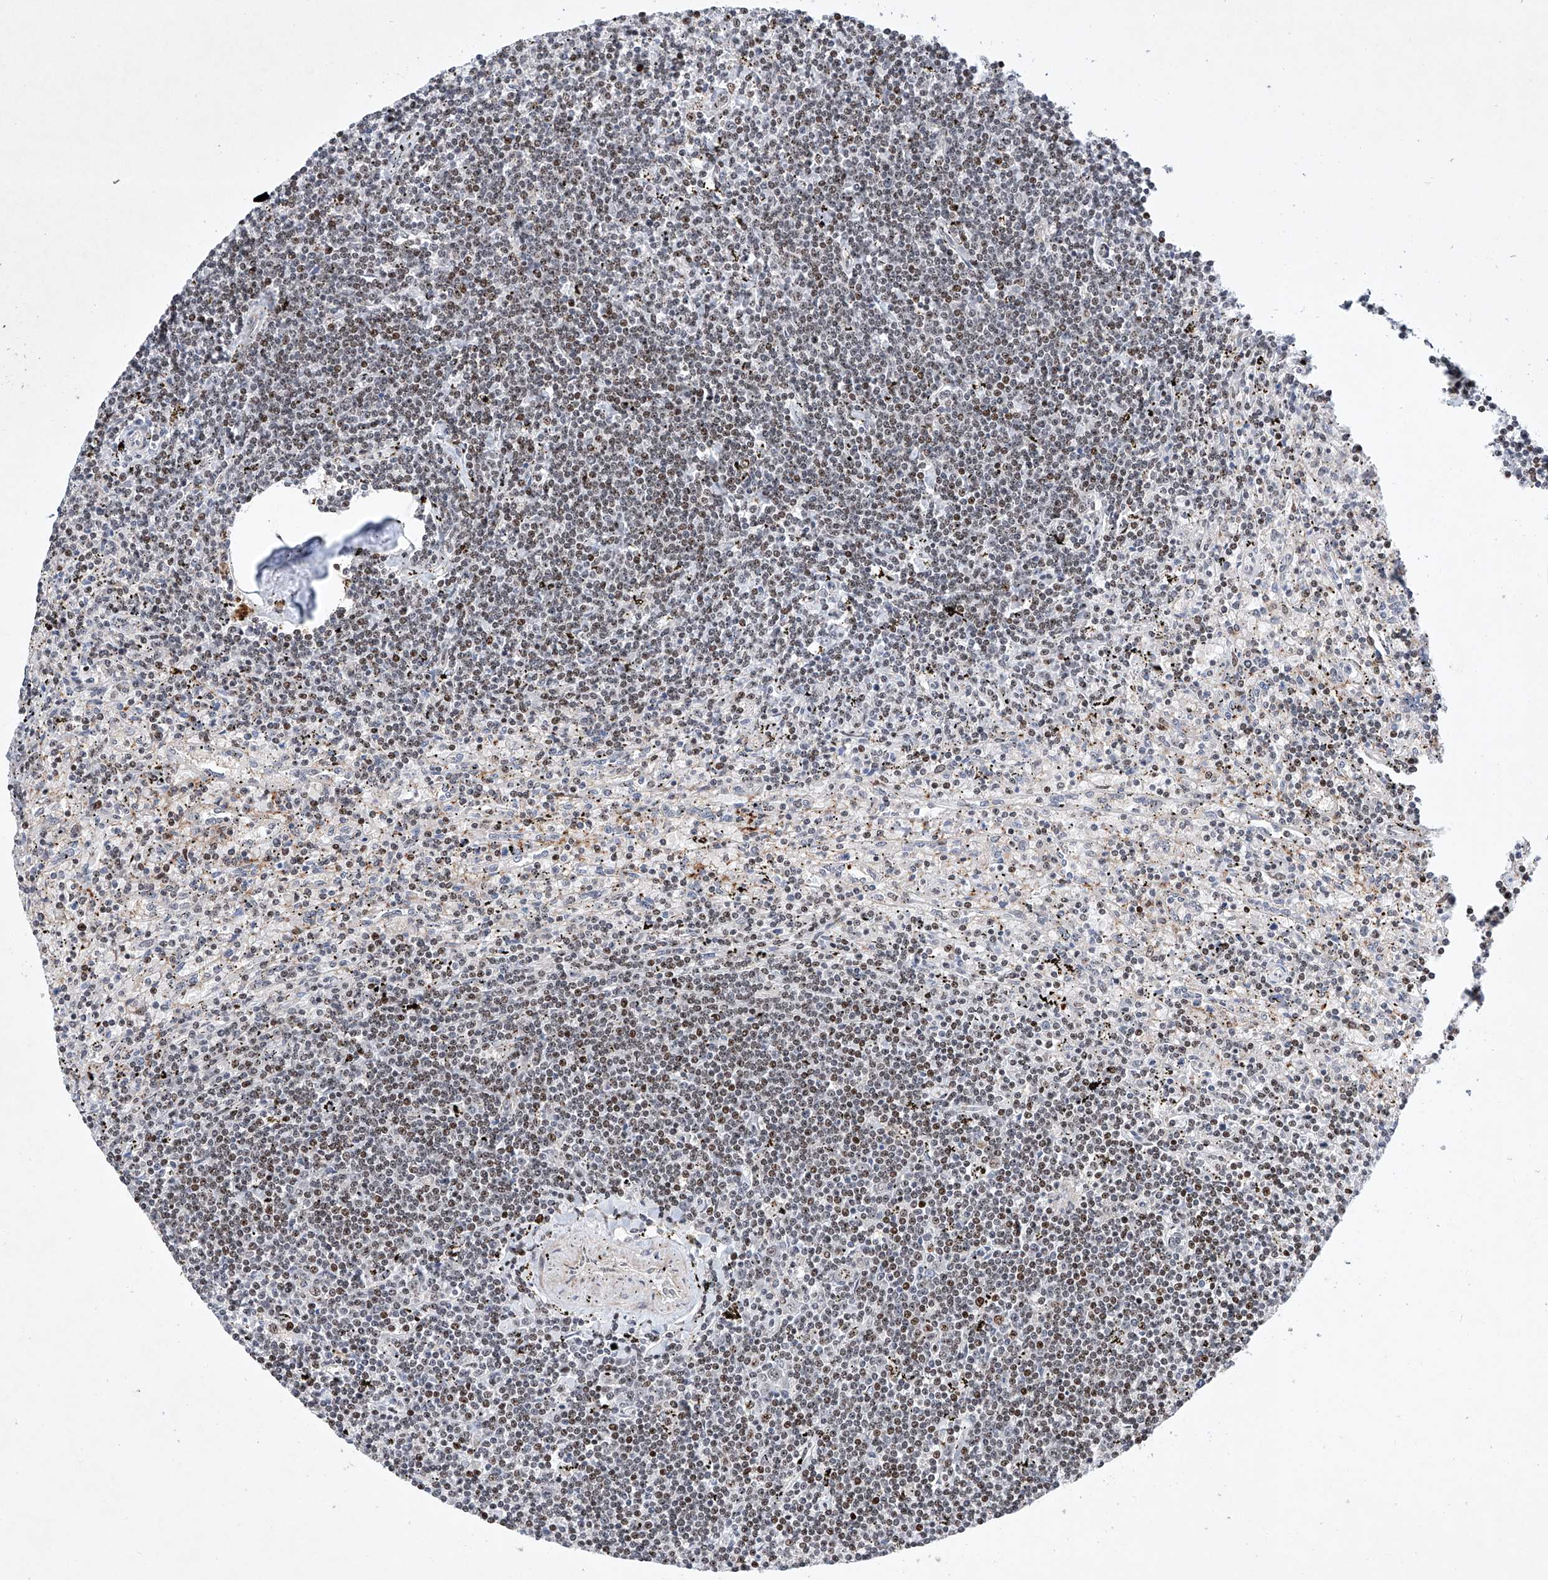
{"staining": {"intensity": "weak", "quantity": "25%-75%", "location": "nuclear"}, "tissue": "lymphoma", "cell_type": "Tumor cells", "image_type": "cancer", "snomed": [{"axis": "morphology", "description": "Malignant lymphoma, non-Hodgkin's type, Low grade"}, {"axis": "topography", "description": "Spleen"}], "caption": "A brown stain shows weak nuclear staining of a protein in malignant lymphoma, non-Hodgkin's type (low-grade) tumor cells. The protein of interest is stained brown, and the nuclei are stained in blue (DAB (3,3'-diaminobenzidine) IHC with brightfield microscopy, high magnification).", "gene": "AFG1L", "patient": {"sex": "male", "age": 76}}